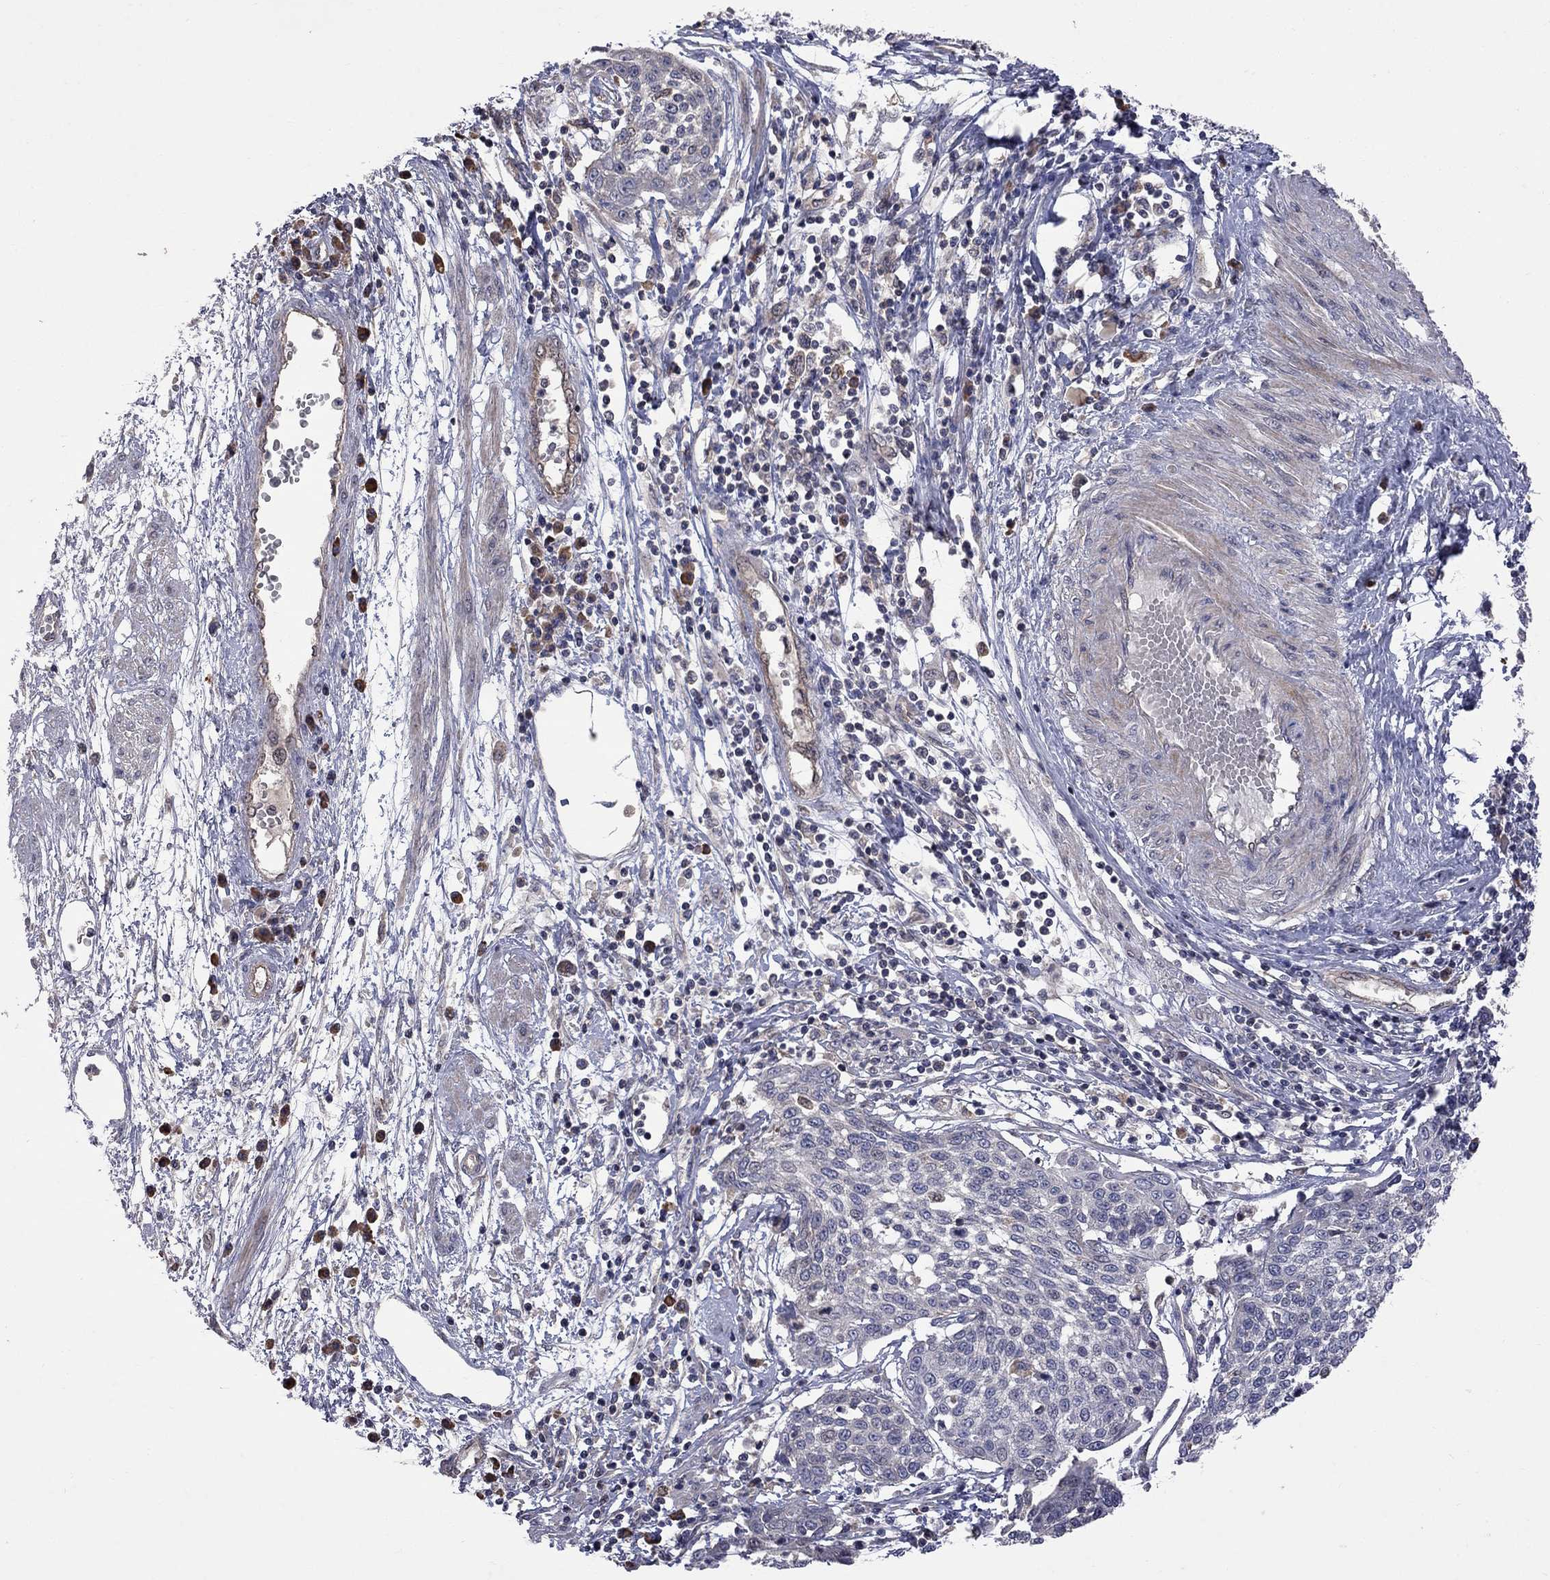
{"staining": {"intensity": "negative", "quantity": "none", "location": "none"}, "tissue": "cervical cancer", "cell_type": "Tumor cells", "image_type": "cancer", "snomed": [{"axis": "morphology", "description": "Squamous cell carcinoma, NOS"}, {"axis": "topography", "description": "Cervix"}], "caption": "Human cervical squamous cell carcinoma stained for a protein using IHC displays no staining in tumor cells.", "gene": "ABI3", "patient": {"sex": "female", "age": 34}}